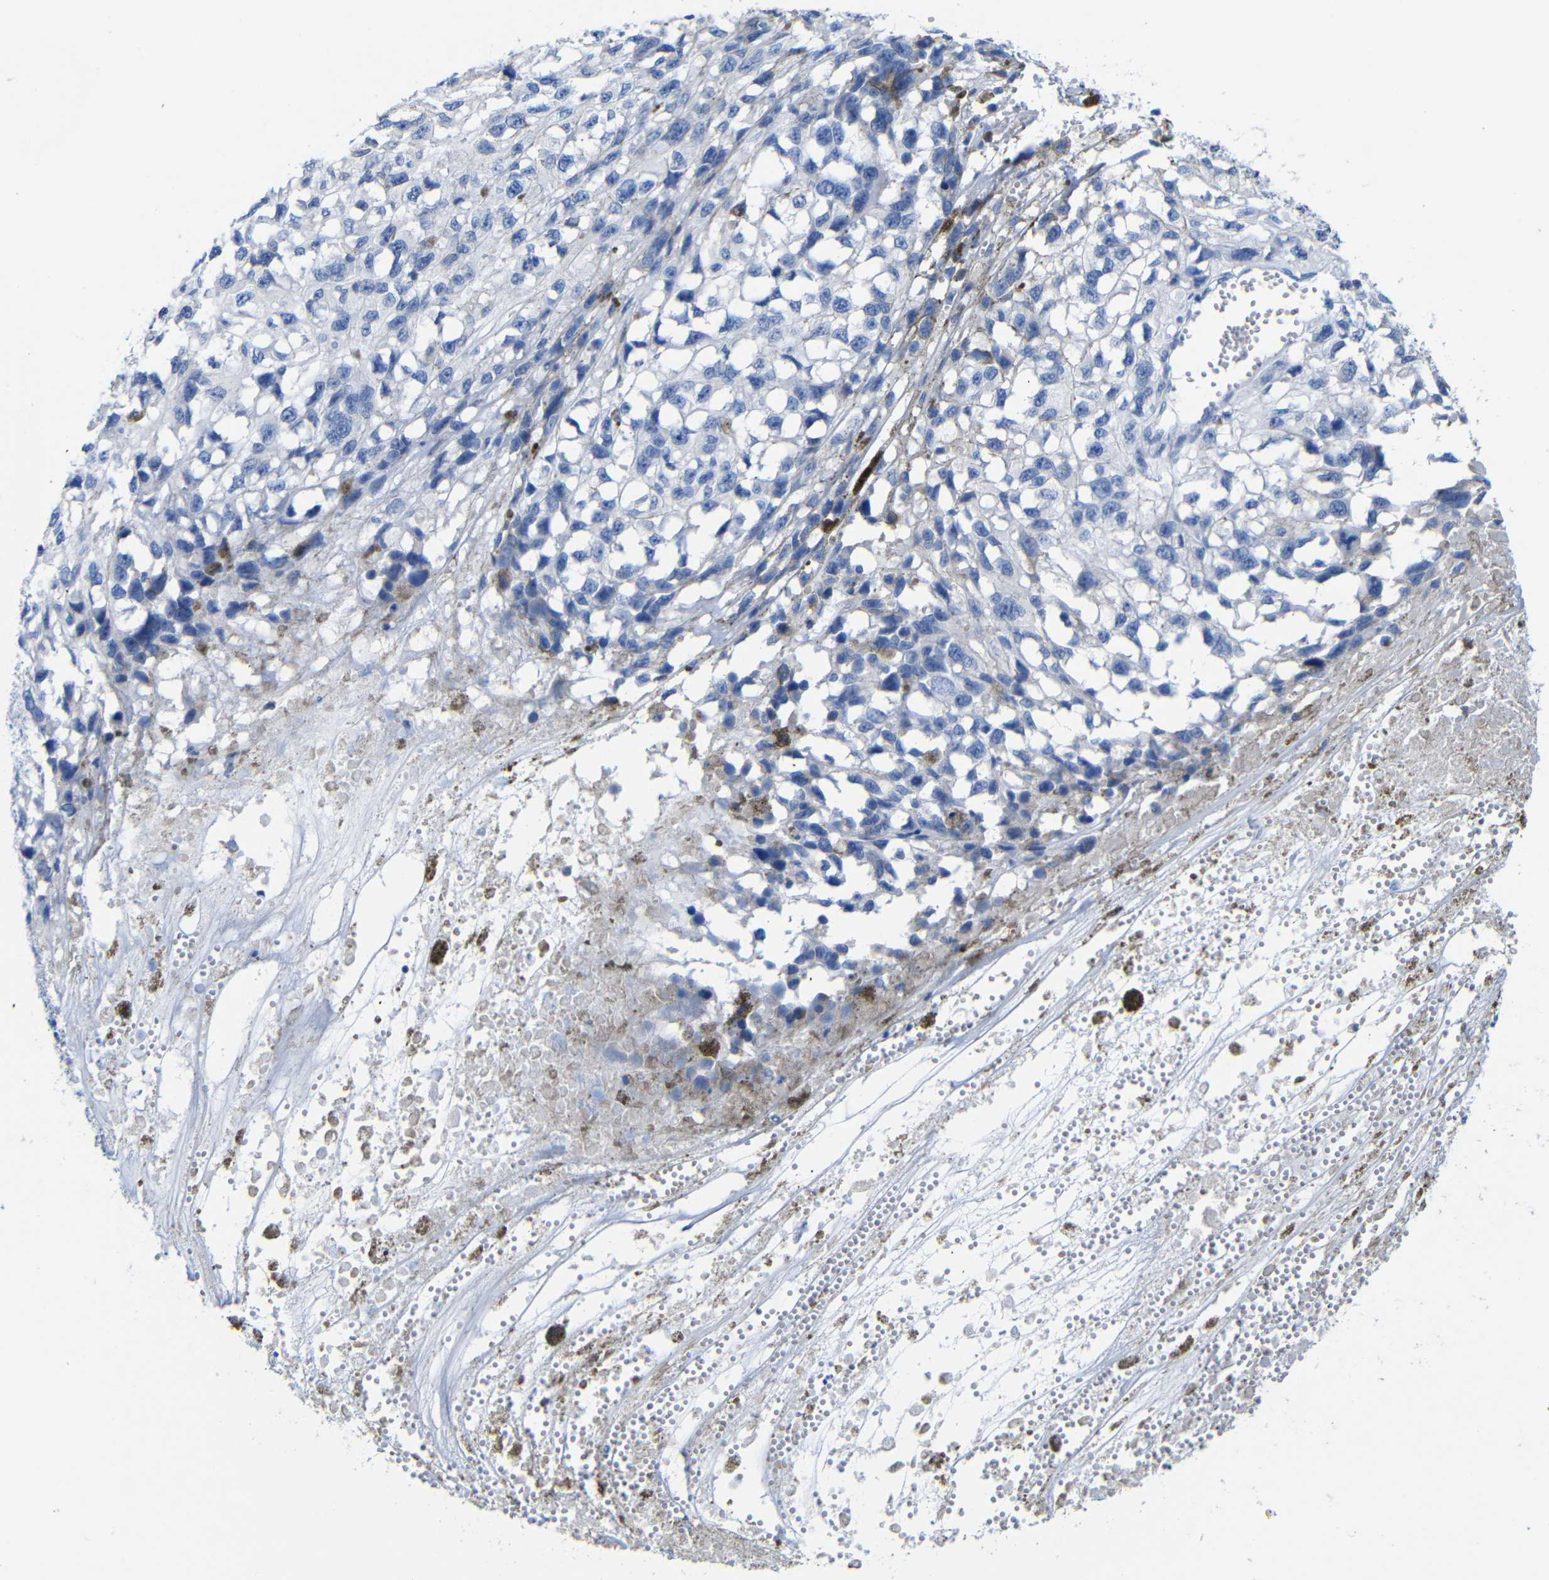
{"staining": {"intensity": "negative", "quantity": "none", "location": "none"}, "tissue": "melanoma", "cell_type": "Tumor cells", "image_type": "cancer", "snomed": [{"axis": "morphology", "description": "Malignant melanoma, Metastatic site"}, {"axis": "topography", "description": "Lymph node"}], "caption": "This is a photomicrograph of IHC staining of malignant melanoma (metastatic site), which shows no staining in tumor cells.", "gene": "CGNL1", "patient": {"sex": "male", "age": 59}}